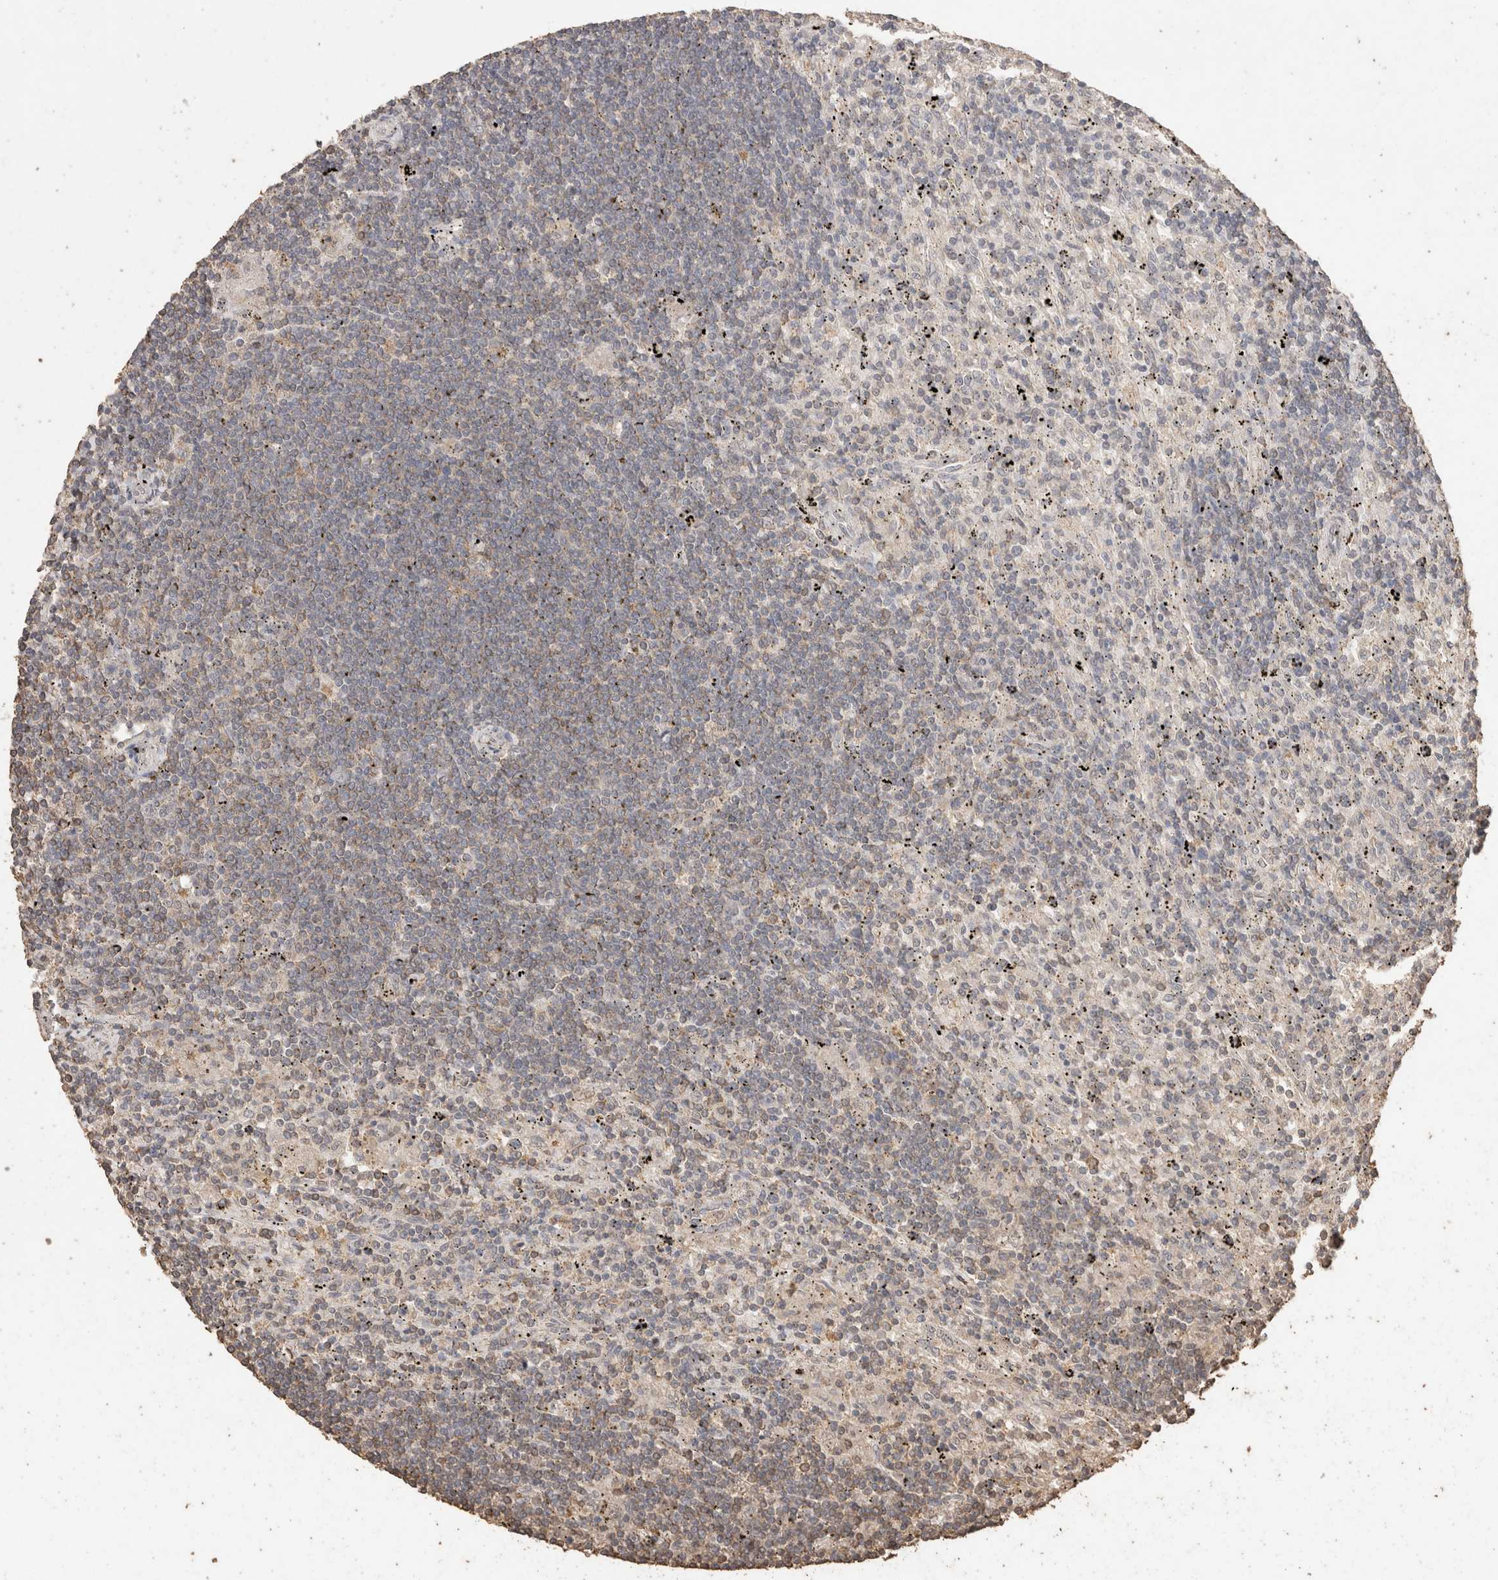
{"staining": {"intensity": "negative", "quantity": "none", "location": "none"}, "tissue": "lymphoma", "cell_type": "Tumor cells", "image_type": "cancer", "snomed": [{"axis": "morphology", "description": "Malignant lymphoma, non-Hodgkin's type, Low grade"}, {"axis": "topography", "description": "Spleen"}], "caption": "A histopathology image of low-grade malignant lymphoma, non-Hodgkin's type stained for a protein displays no brown staining in tumor cells. Brightfield microscopy of immunohistochemistry (IHC) stained with DAB (3,3'-diaminobenzidine) (brown) and hematoxylin (blue), captured at high magnification.", "gene": "CX3CL1", "patient": {"sex": "male", "age": 76}}